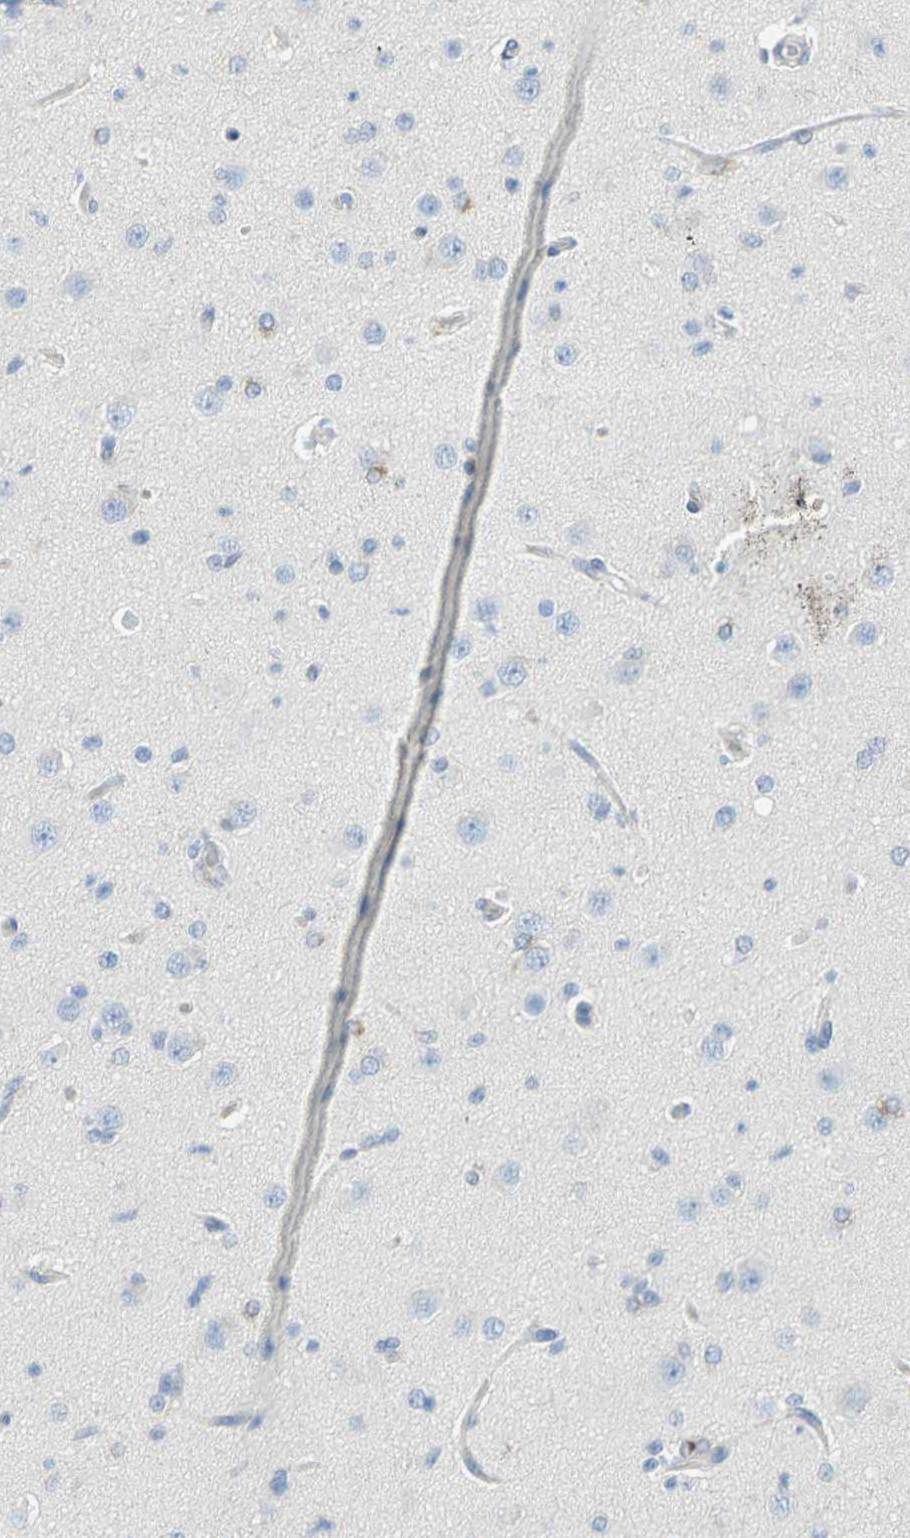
{"staining": {"intensity": "negative", "quantity": "none", "location": "none"}, "tissue": "glioma", "cell_type": "Tumor cells", "image_type": "cancer", "snomed": [{"axis": "morphology", "description": "Glioma, malignant, High grade"}, {"axis": "topography", "description": "Brain"}], "caption": "Human malignant glioma (high-grade) stained for a protein using immunohistochemistry displays no positivity in tumor cells.", "gene": "GNRH2", "patient": {"sex": "male", "age": 33}}